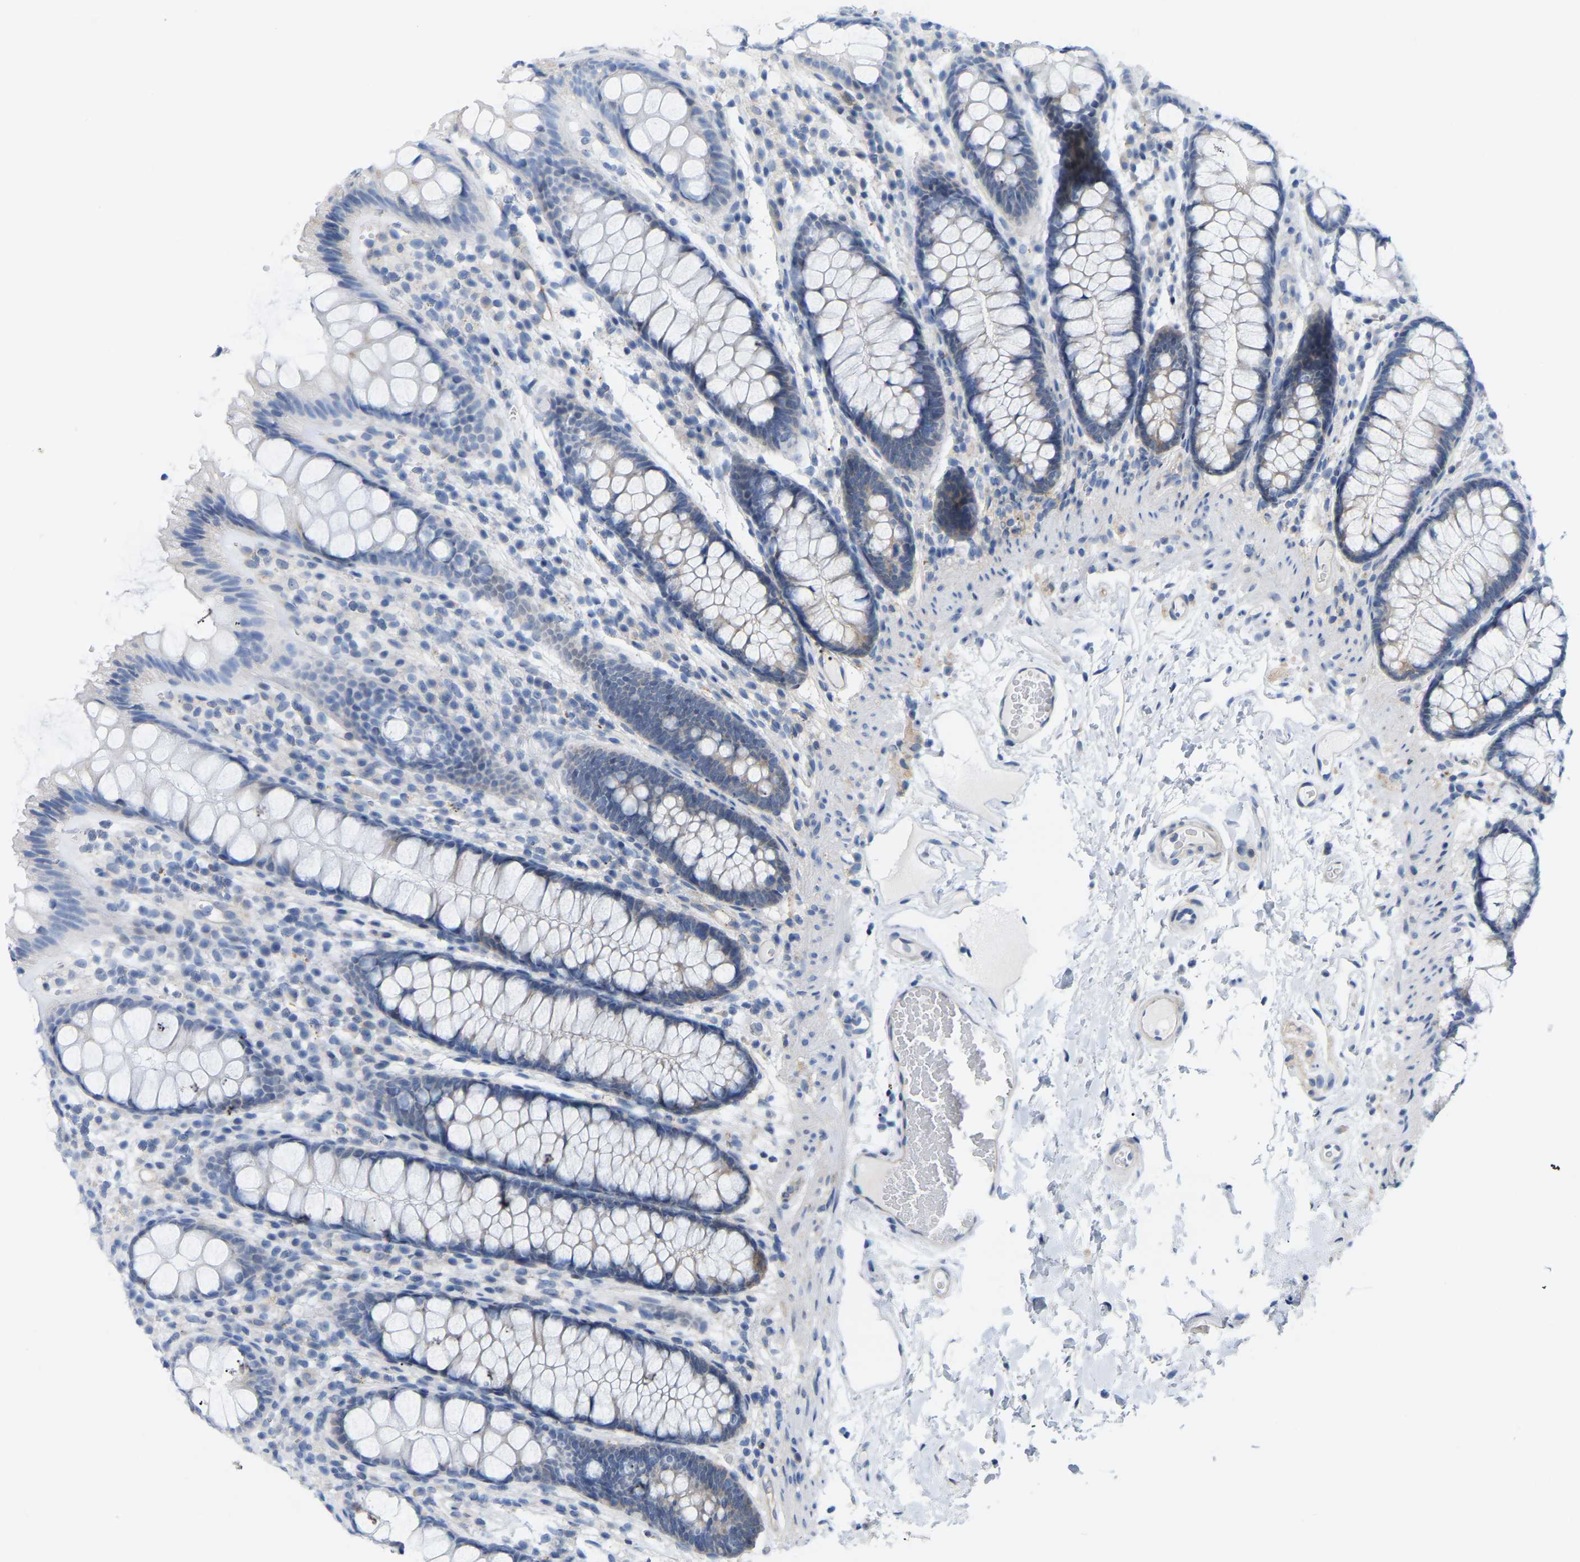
{"staining": {"intensity": "negative", "quantity": "none", "location": "none"}, "tissue": "colon", "cell_type": "Endothelial cells", "image_type": "normal", "snomed": [{"axis": "morphology", "description": "Normal tissue, NOS"}, {"axis": "topography", "description": "Colon"}], "caption": "This is a photomicrograph of immunohistochemistry staining of benign colon, which shows no positivity in endothelial cells.", "gene": "ABTB2", "patient": {"sex": "female", "age": 56}}